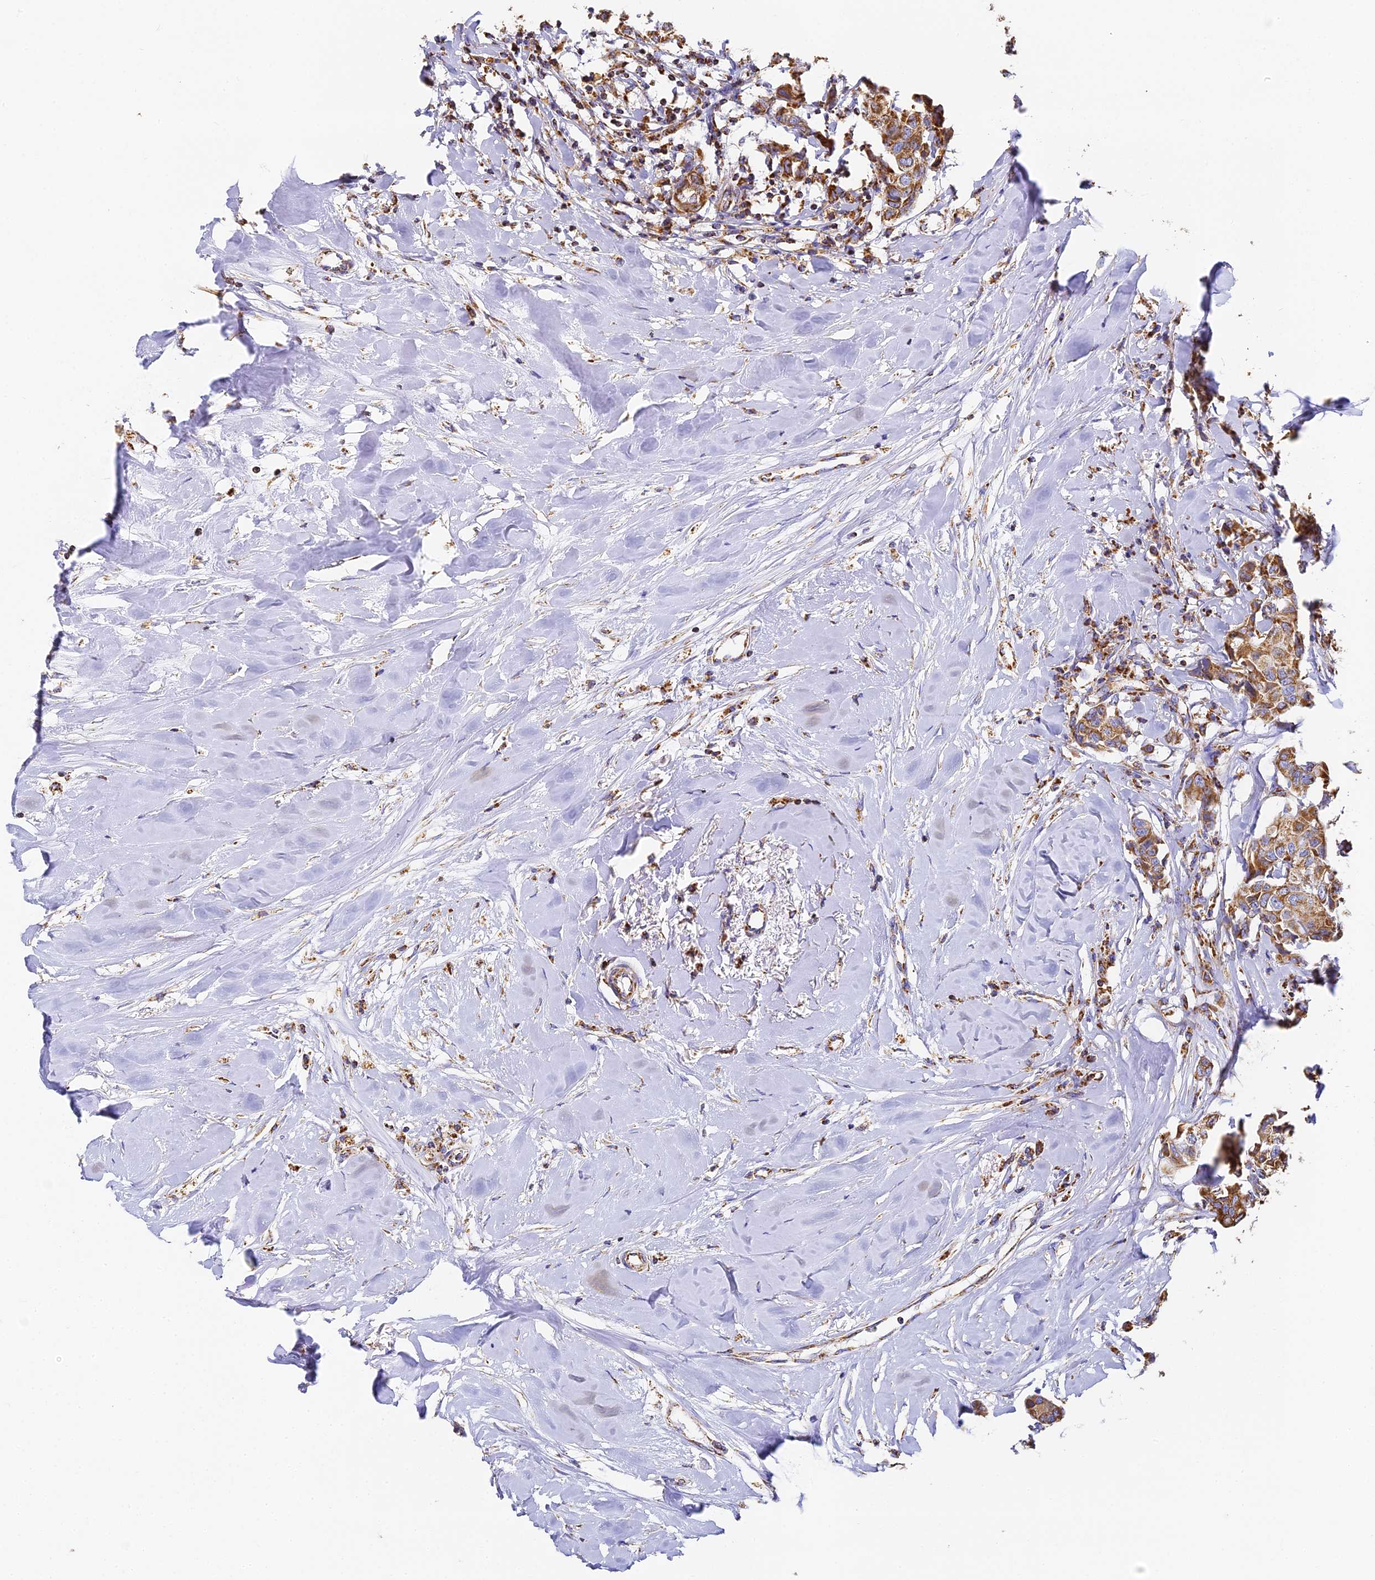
{"staining": {"intensity": "moderate", "quantity": ">75%", "location": "cytoplasmic/membranous"}, "tissue": "breast cancer", "cell_type": "Tumor cells", "image_type": "cancer", "snomed": [{"axis": "morphology", "description": "Duct carcinoma"}, {"axis": "topography", "description": "Breast"}], "caption": "Brown immunohistochemical staining in infiltrating ductal carcinoma (breast) reveals moderate cytoplasmic/membranous positivity in approximately >75% of tumor cells. The staining was performed using DAB (3,3'-diaminobenzidine), with brown indicating positive protein expression. Nuclei are stained blue with hematoxylin.", "gene": "COX6C", "patient": {"sex": "female", "age": 80}}